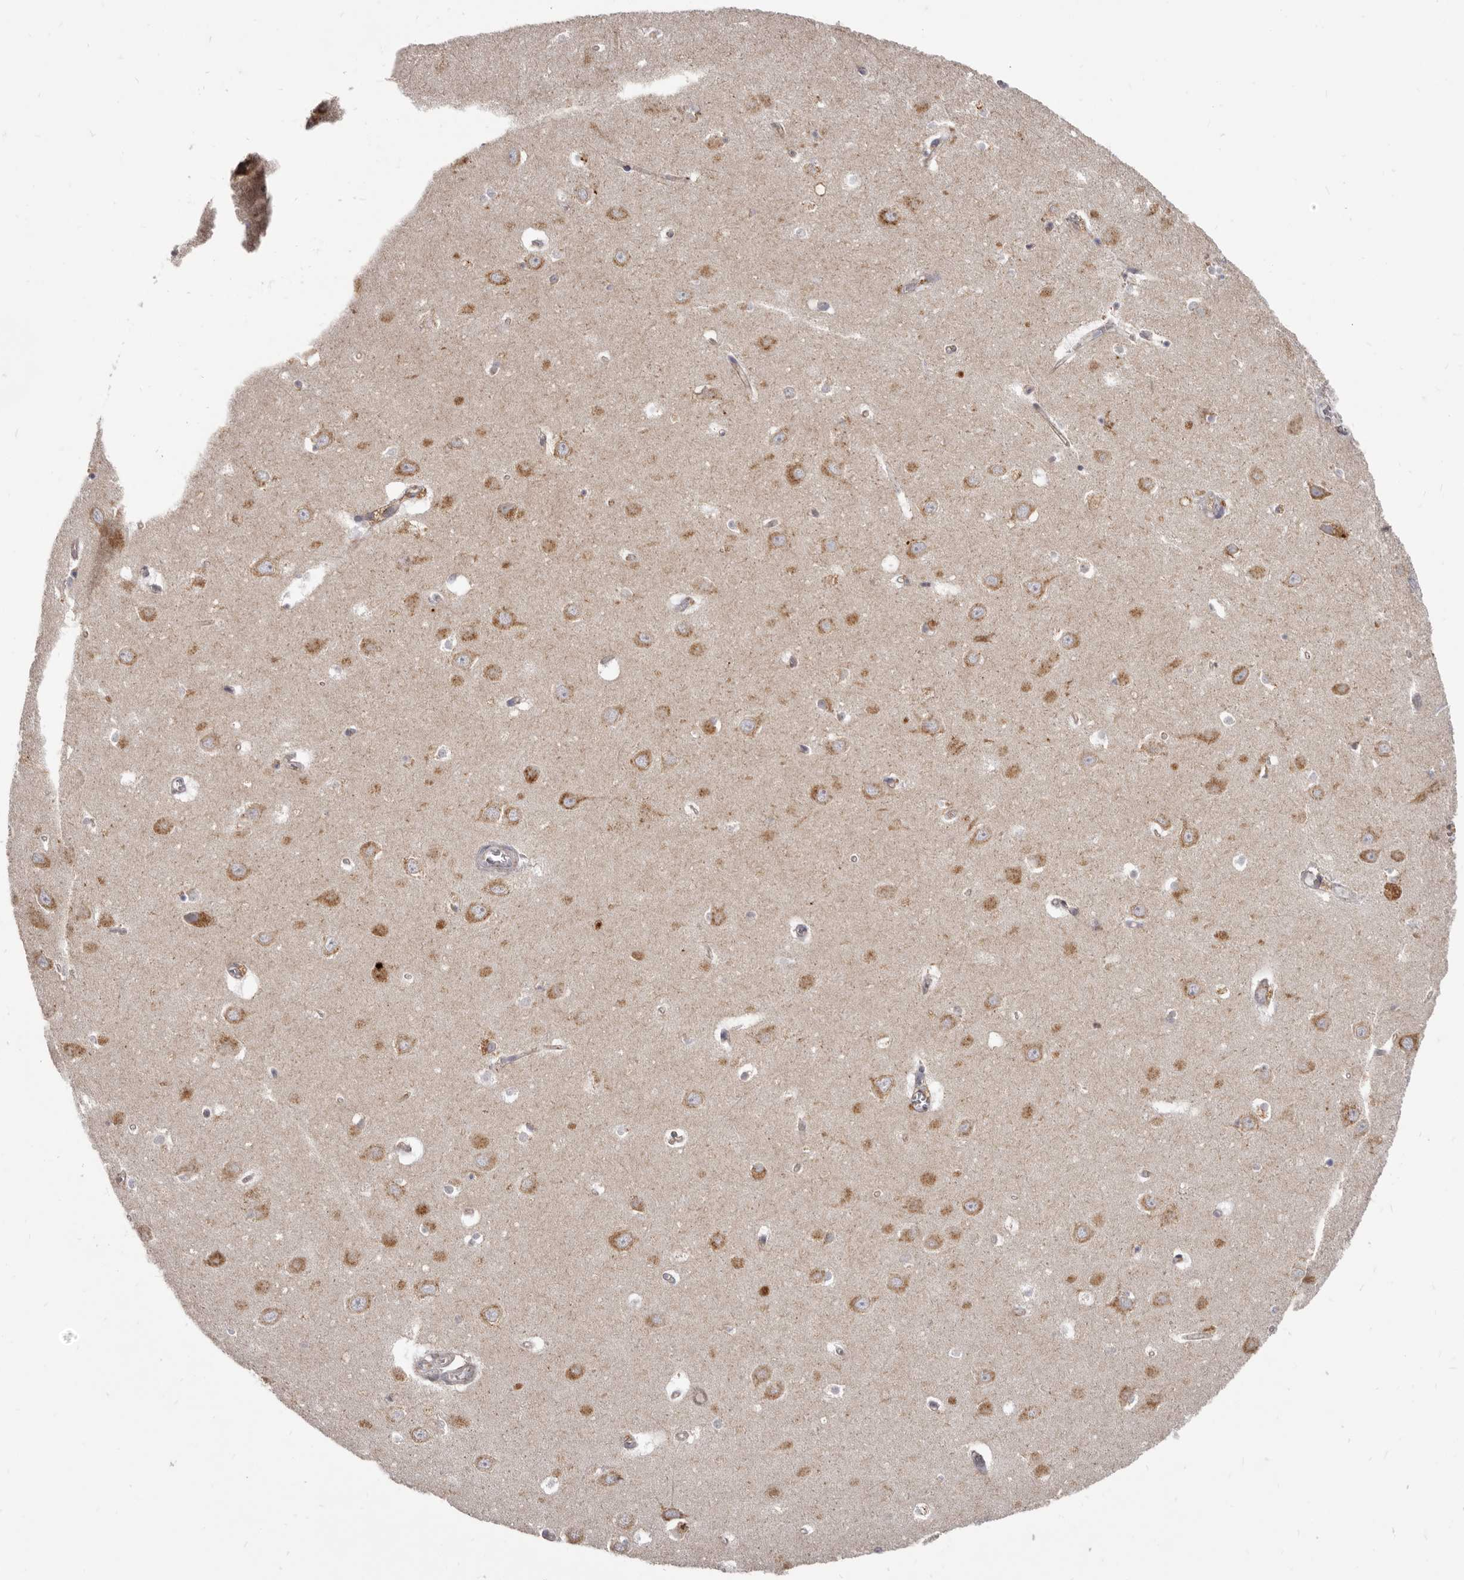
{"staining": {"intensity": "weak", "quantity": "<25%", "location": "cytoplasmic/membranous"}, "tissue": "hippocampus", "cell_type": "Glial cells", "image_type": "normal", "snomed": [{"axis": "morphology", "description": "Normal tissue, NOS"}, {"axis": "topography", "description": "Hippocampus"}], "caption": "High power microscopy histopathology image of an IHC photomicrograph of unremarkable hippocampus, revealing no significant staining in glial cells.", "gene": "PI4K2A", "patient": {"sex": "female", "age": 64}}